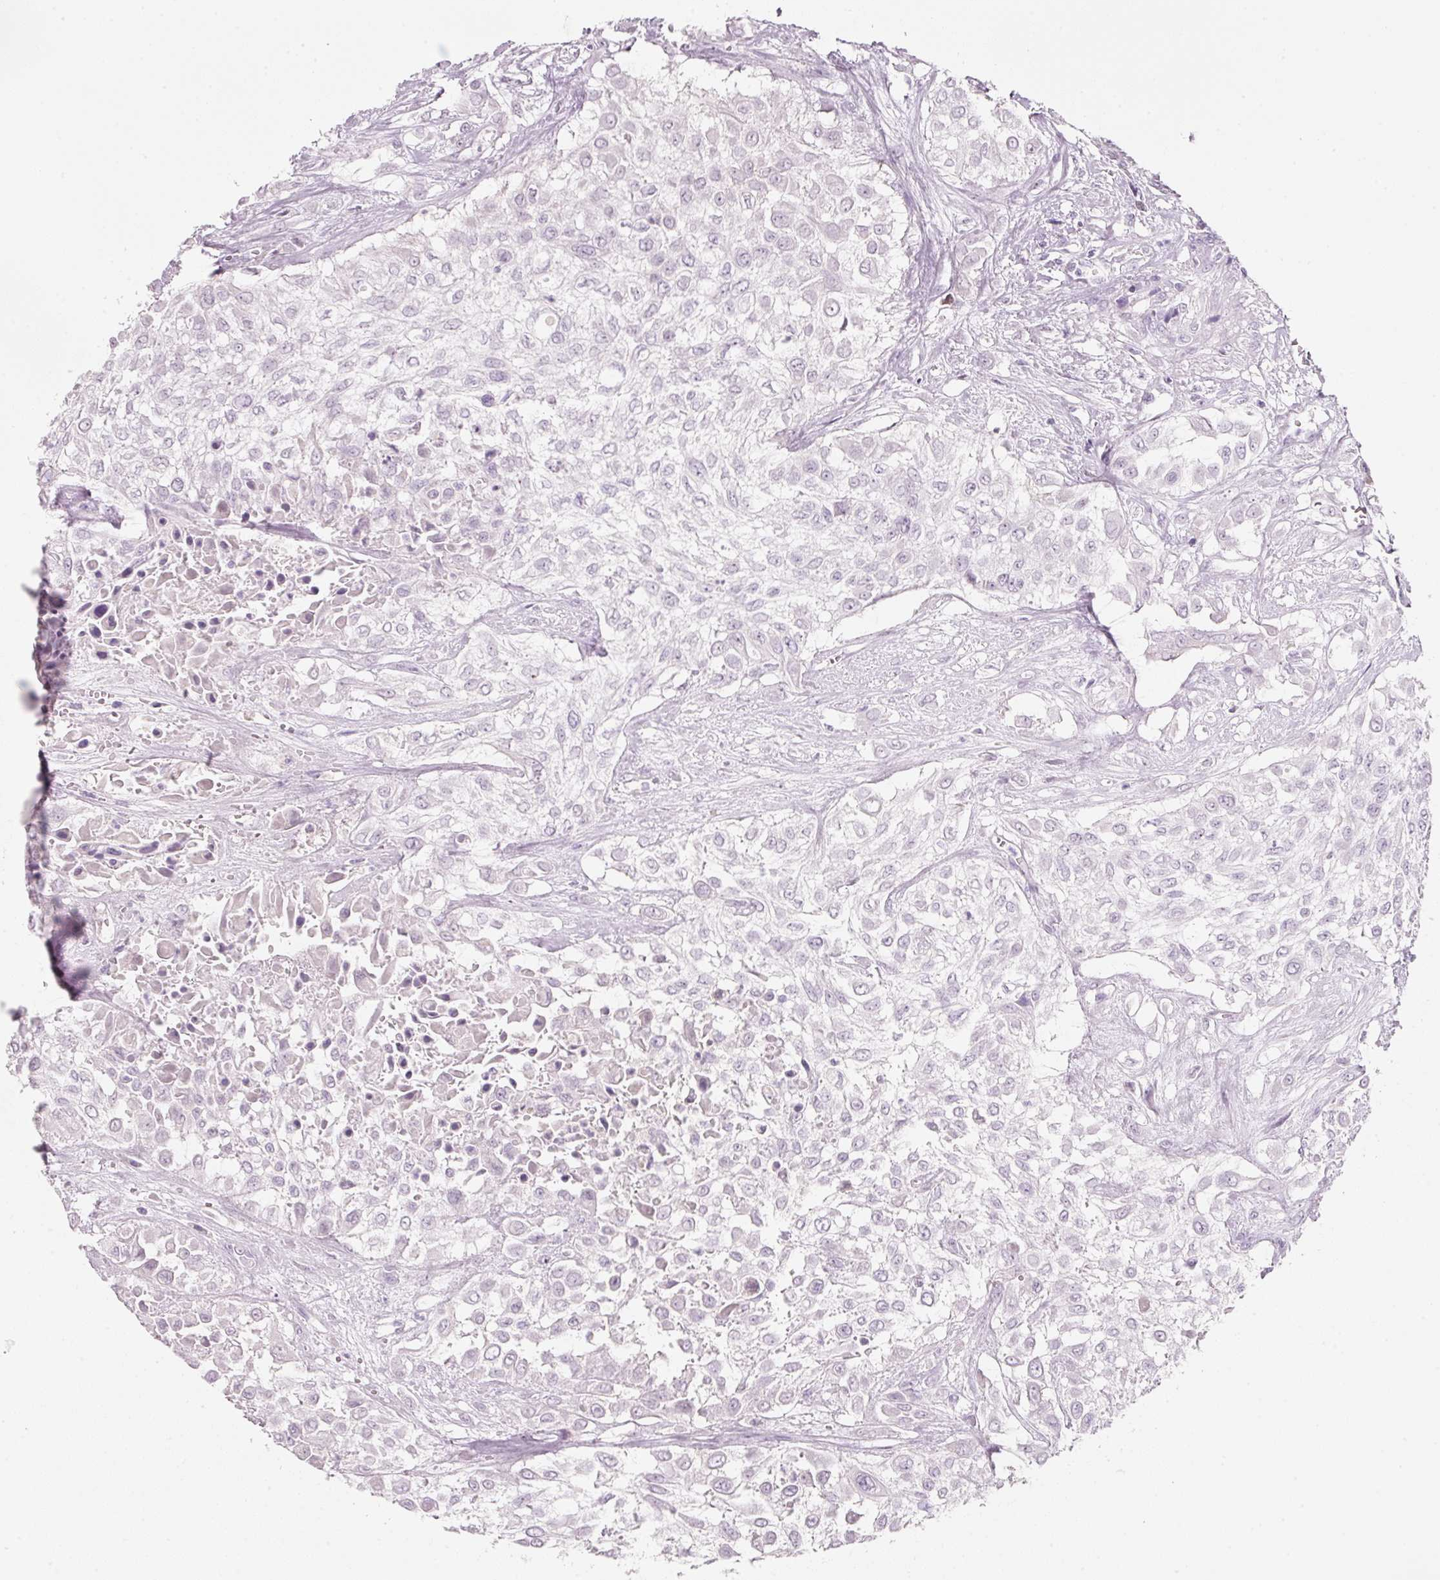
{"staining": {"intensity": "negative", "quantity": "none", "location": "none"}, "tissue": "urothelial cancer", "cell_type": "Tumor cells", "image_type": "cancer", "snomed": [{"axis": "morphology", "description": "Urothelial carcinoma, High grade"}, {"axis": "topography", "description": "Urinary bladder"}], "caption": "DAB (3,3'-diaminobenzidine) immunohistochemical staining of urothelial carcinoma (high-grade) demonstrates no significant expression in tumor cells.", "gene": "ENSG00000206549", "patient": {"sex": "male", "age": 57}}